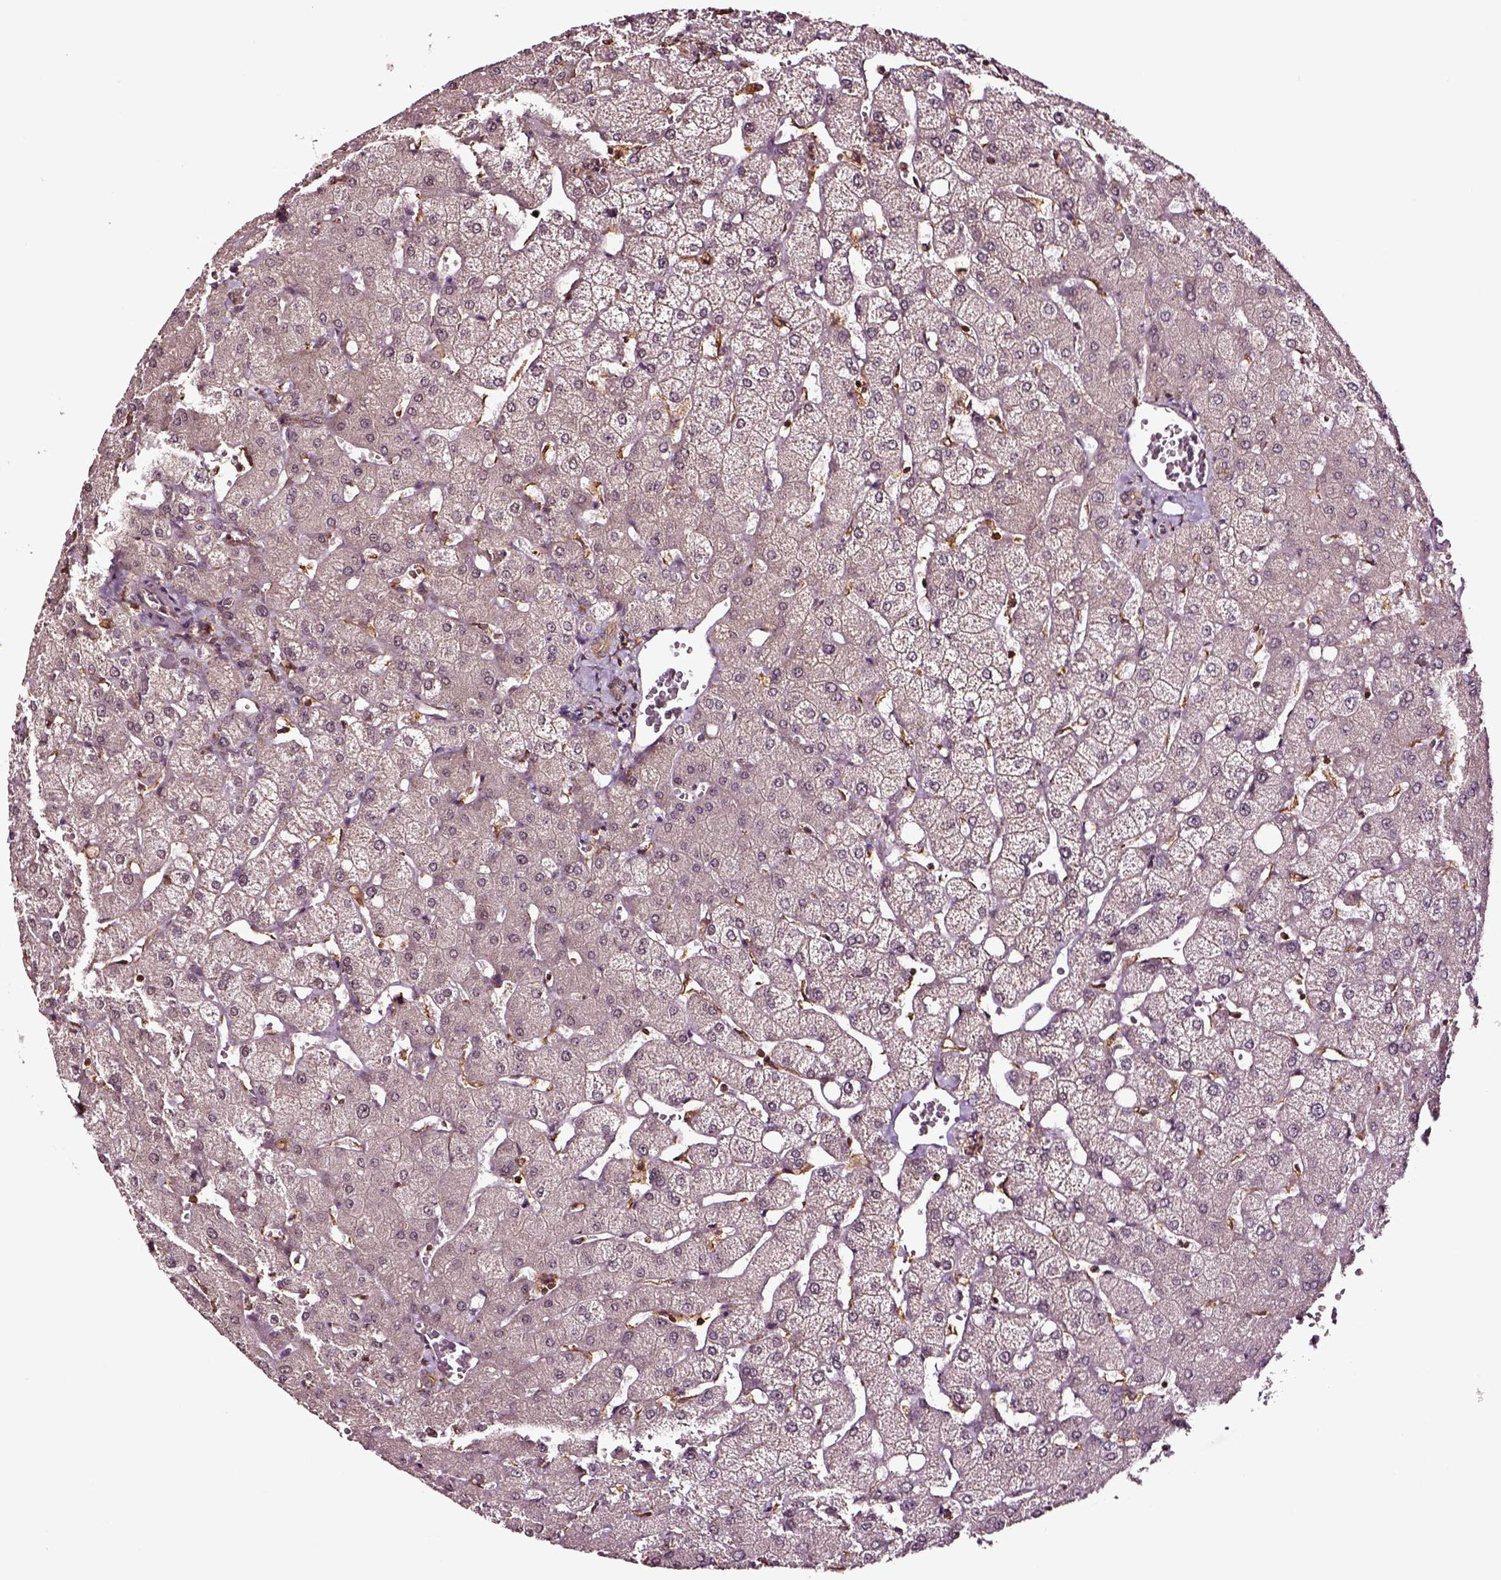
{"staining": {"intensity": "moderate", "quantity": ">75%", "location": "cytoplasmic/membranous"}, "tissue": "liver", "cell_type": "Cholangiocytes", "image_type": "normal", "snomed": [{"axis": "morphology", "description": "Normal tissue, NOS"}, {"axis": "topography", "description": "Liver"}], "caption": "The image exhibits immunohistochemical staining of unremarkable liver. There is moderate cytoplasmic/membranous expression is present in approximately >75% of cholangiocytes.", "gene": "RASSF5", "patient": {"sex": "female", "age": 54}}